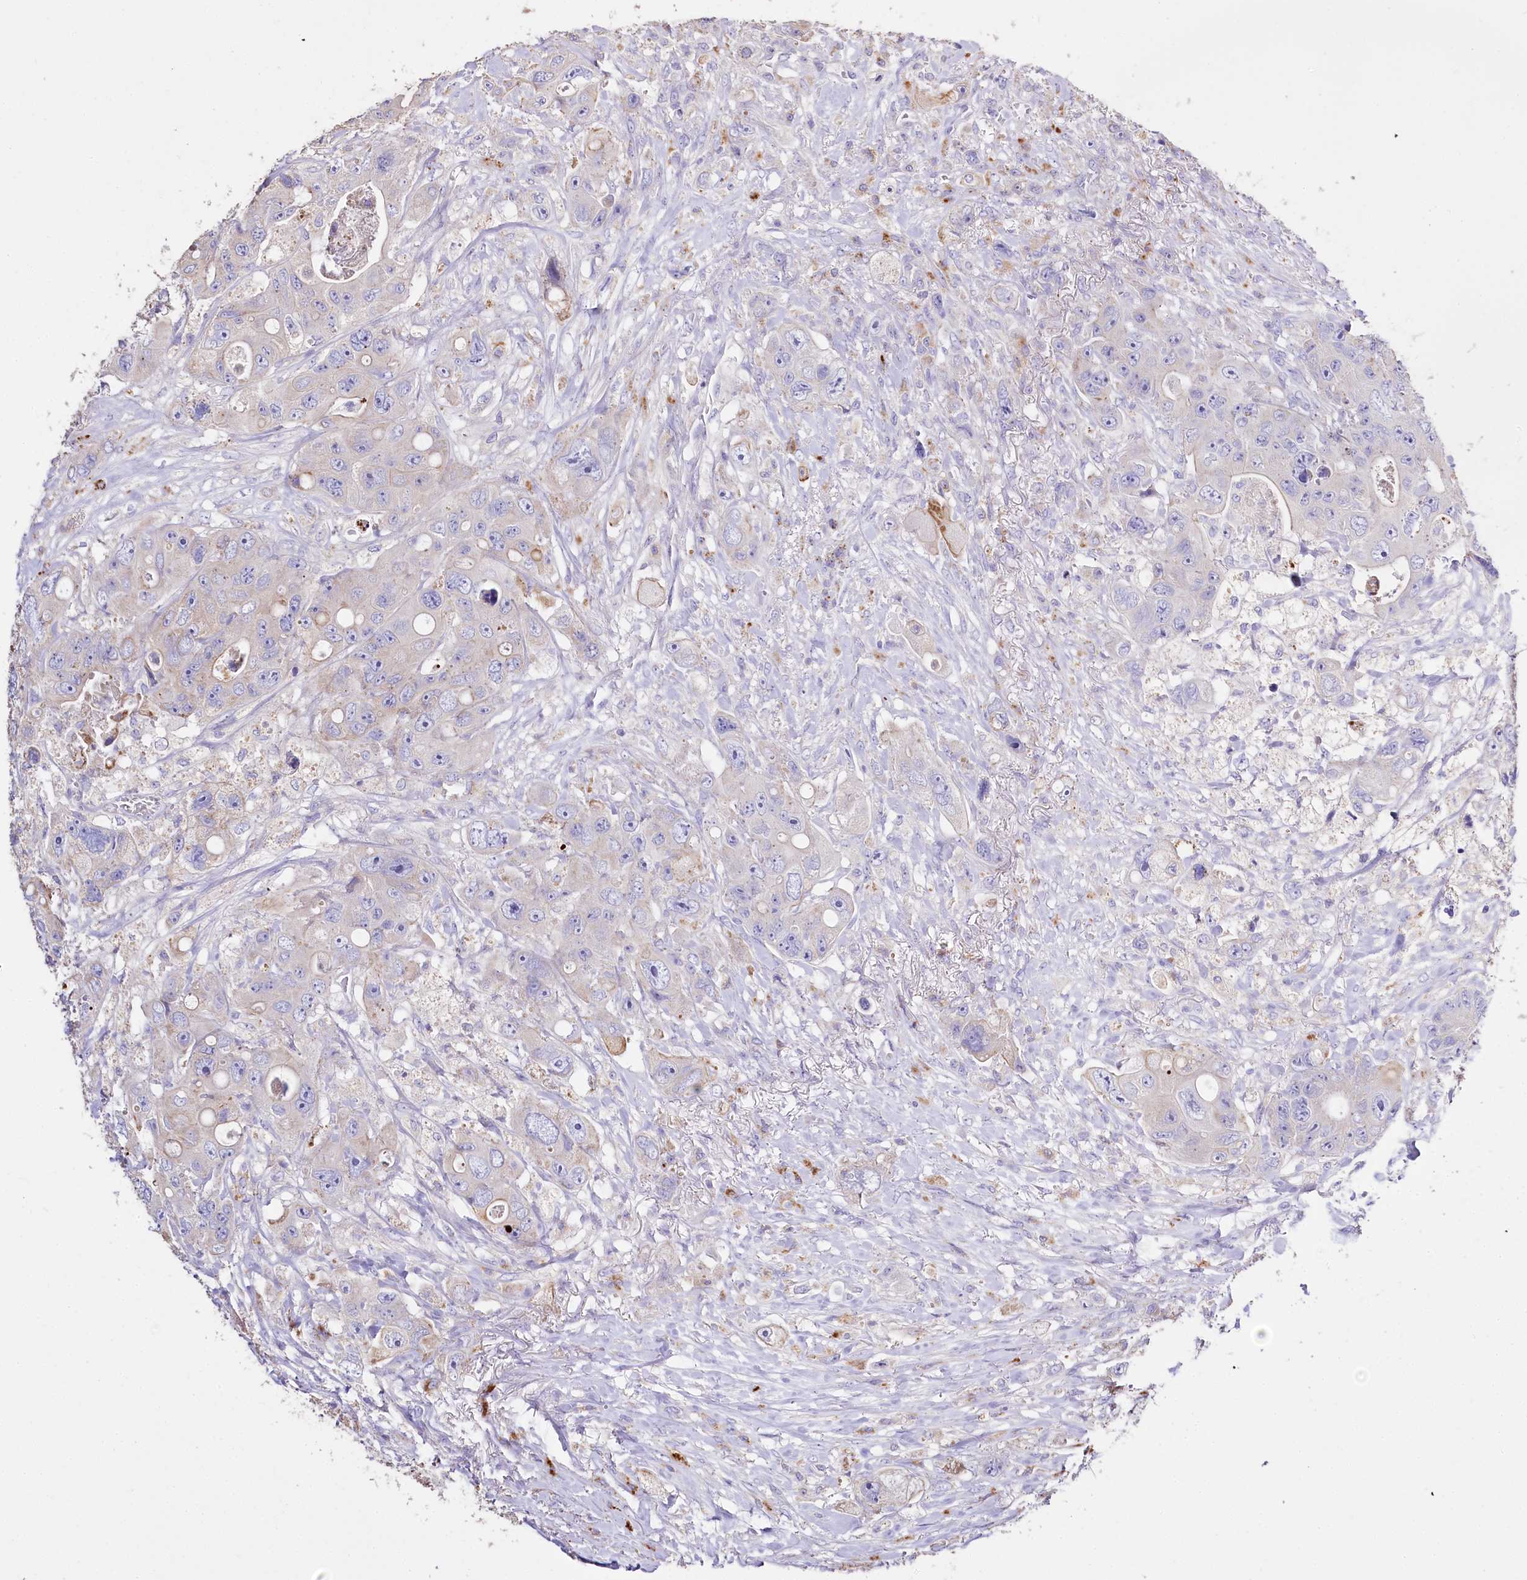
{"staining": {"intensity": "negative", "quantity": "none", "location": "none"}, "tissue": "colorectal cancer", "cell_type": "Tumor cells", "image_type": "cancer", "snomed": [{"axis": "morphology", "description": "Adenocarcinoma, NOS"}, {"axis": "topography", "description": "Colon"}], "caption": "This is an immunohistochemistry histopathology image of adenocarcinoma (colorectal). There is no staining in tumor cells.", "gene": "PTER", "patient": {"sex": "female", "age": 46}}